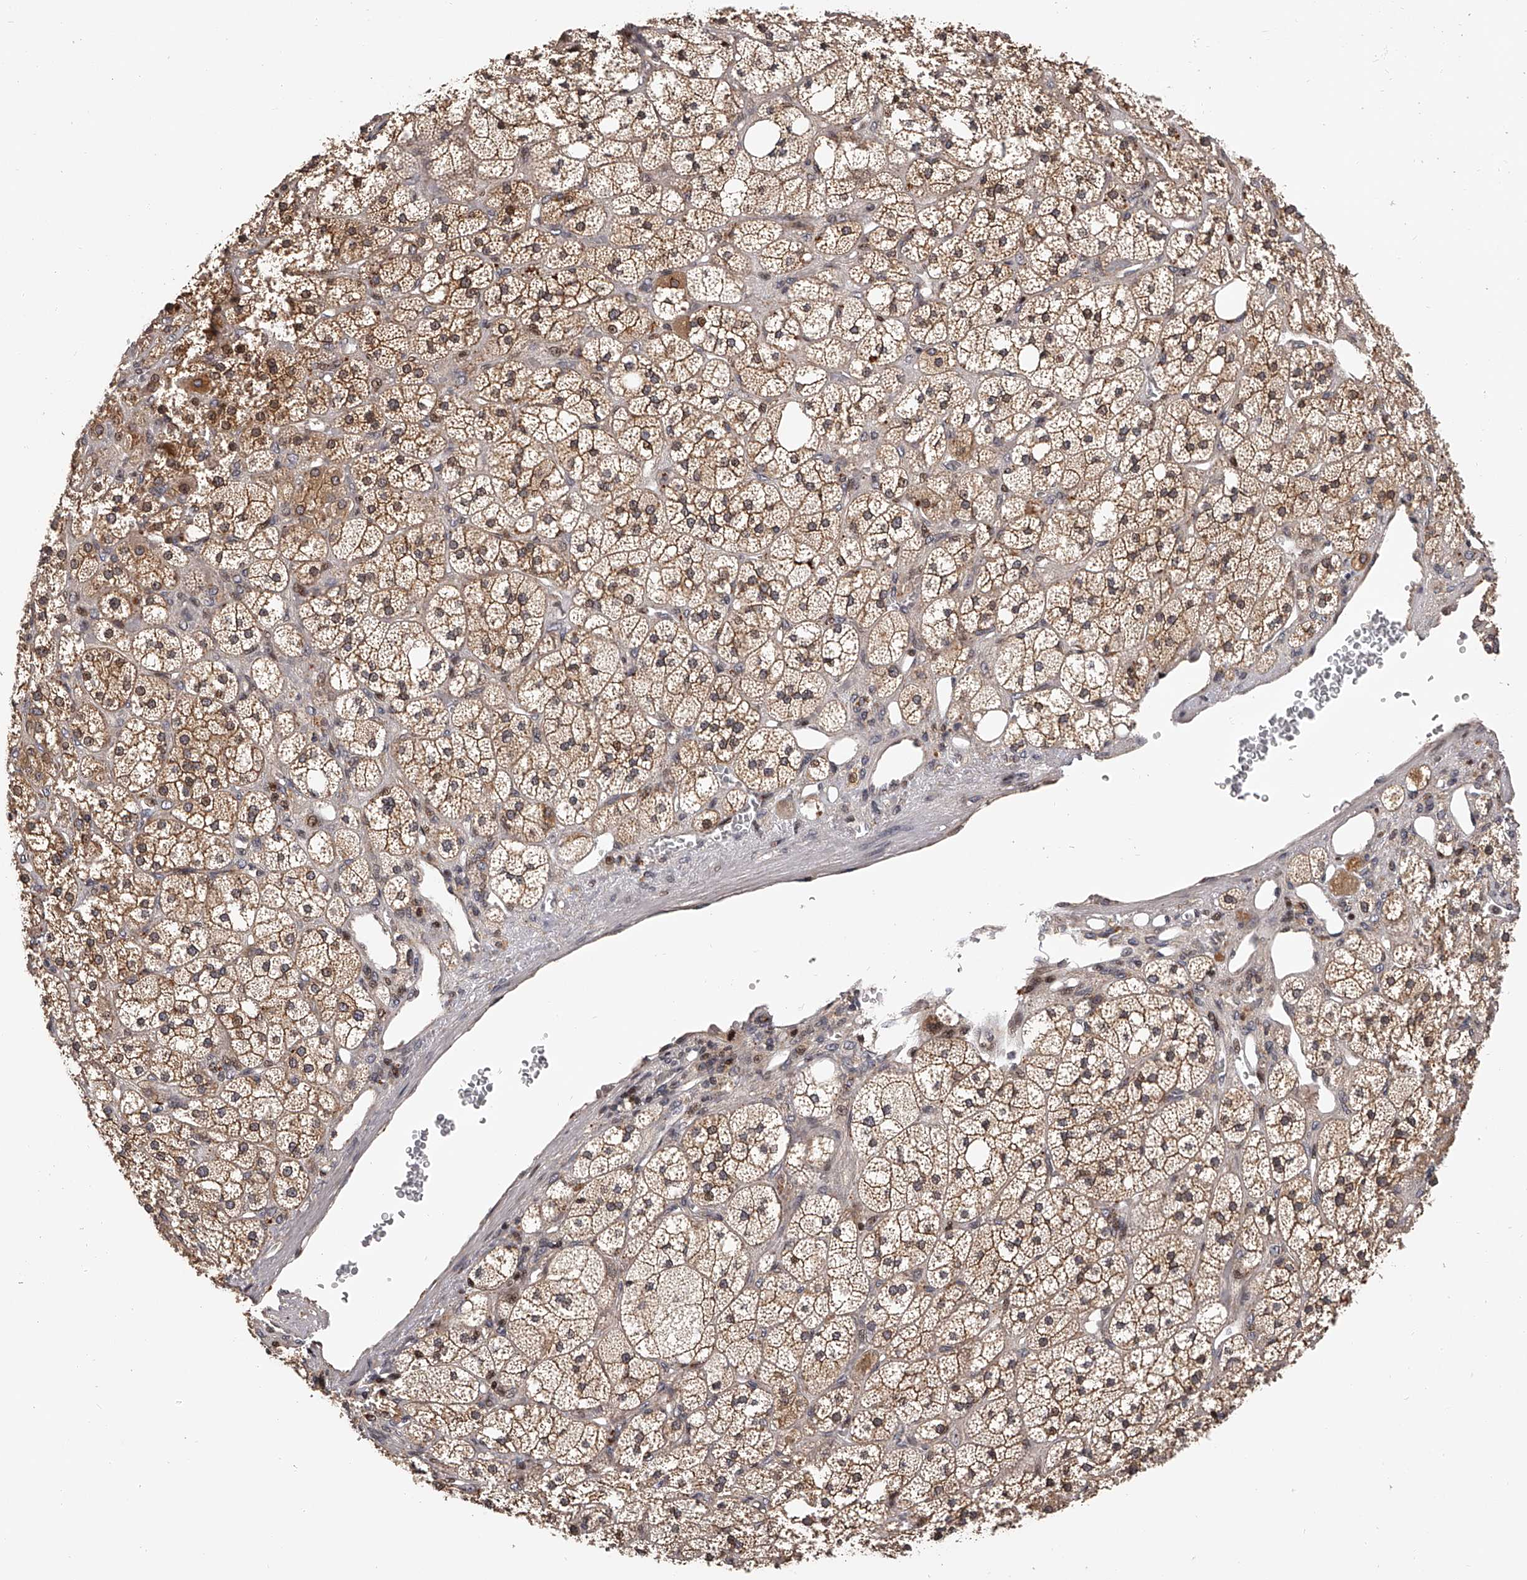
{"staining": {"intensity": "moderate", "quantity": ">75%", "location": "cytoplasmic/membranous,nuclear"}, "tissue": "adrenal gland", "cell_type": "Glandular cells", "image_type": "normal", "snomed": [{"axis": "morphology", "description": "Normal tissue, NOS"}, {"axis": "topography", "description": "Adrenal gland"}], "caption": "Immunohistochemical staining of normal adrenal gland reveals moderate cytoplasmic/membranous,nuclear protein positivity in about >75% of glandular cells.", "gene": "PFDN2", "patient": {"sex": "male", "age": 61}}